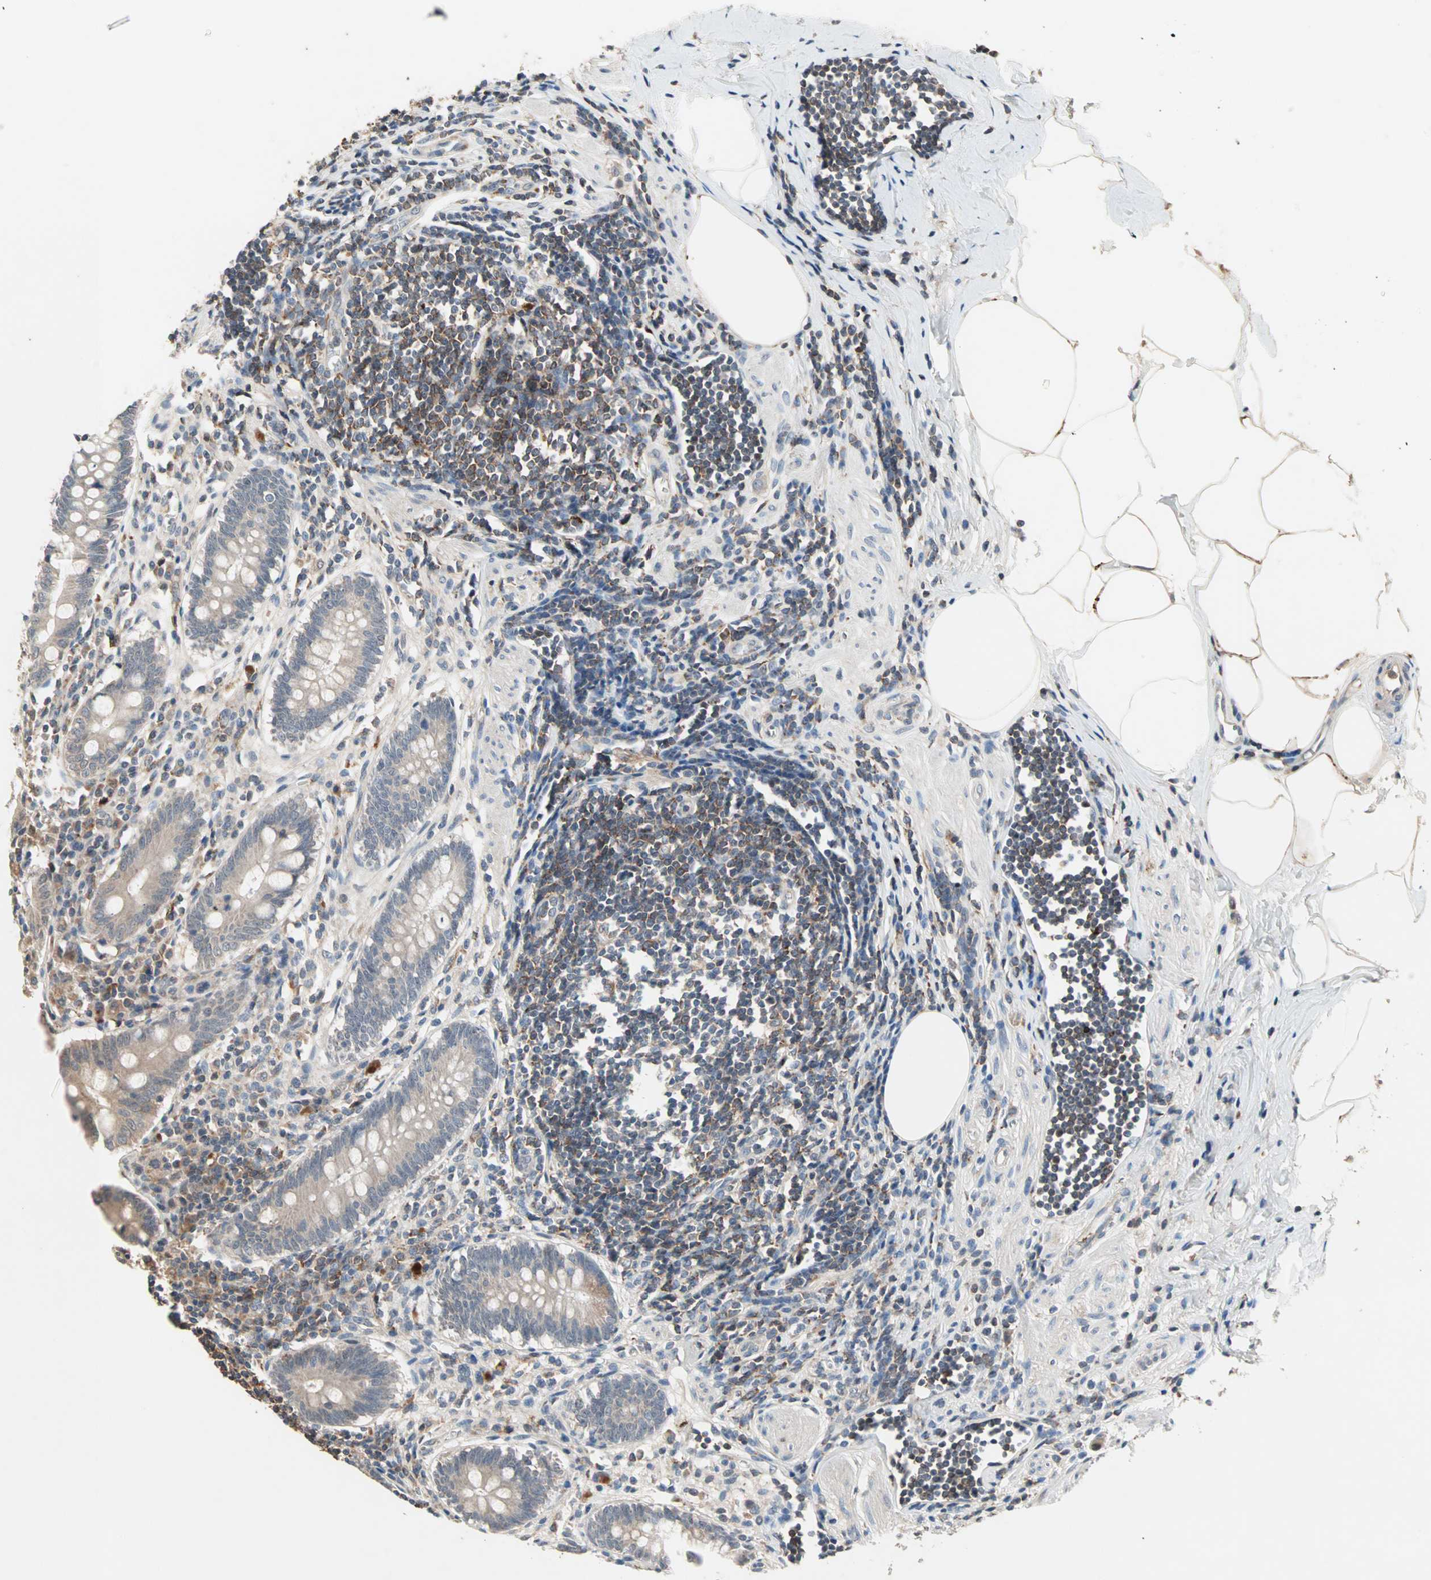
{"staining": {"intensity": "weak", "quantity": "<25%", "location": "cytoplasmic/membranous"}, "tissue": "appendix", "cell_type": "Glandular cells", "image_type": "normal", "snomed": [{"axis": "morphology", "description": "Normal tissue, NOS"}, {"axis": "topography", "description": "Appendix"}], "caption": "A high-resolution micrograph shows immunohistochemistry (IHC) staining of unremarkable appendix, which displays no significant positivity in glandular cells. (Brightfield microscopy of DAB (3,3'-diaminobenzidine) immunohistochemistry at high magnification).", "gene": "PROS1", "patient": {"sex": "female", "age": 50}}